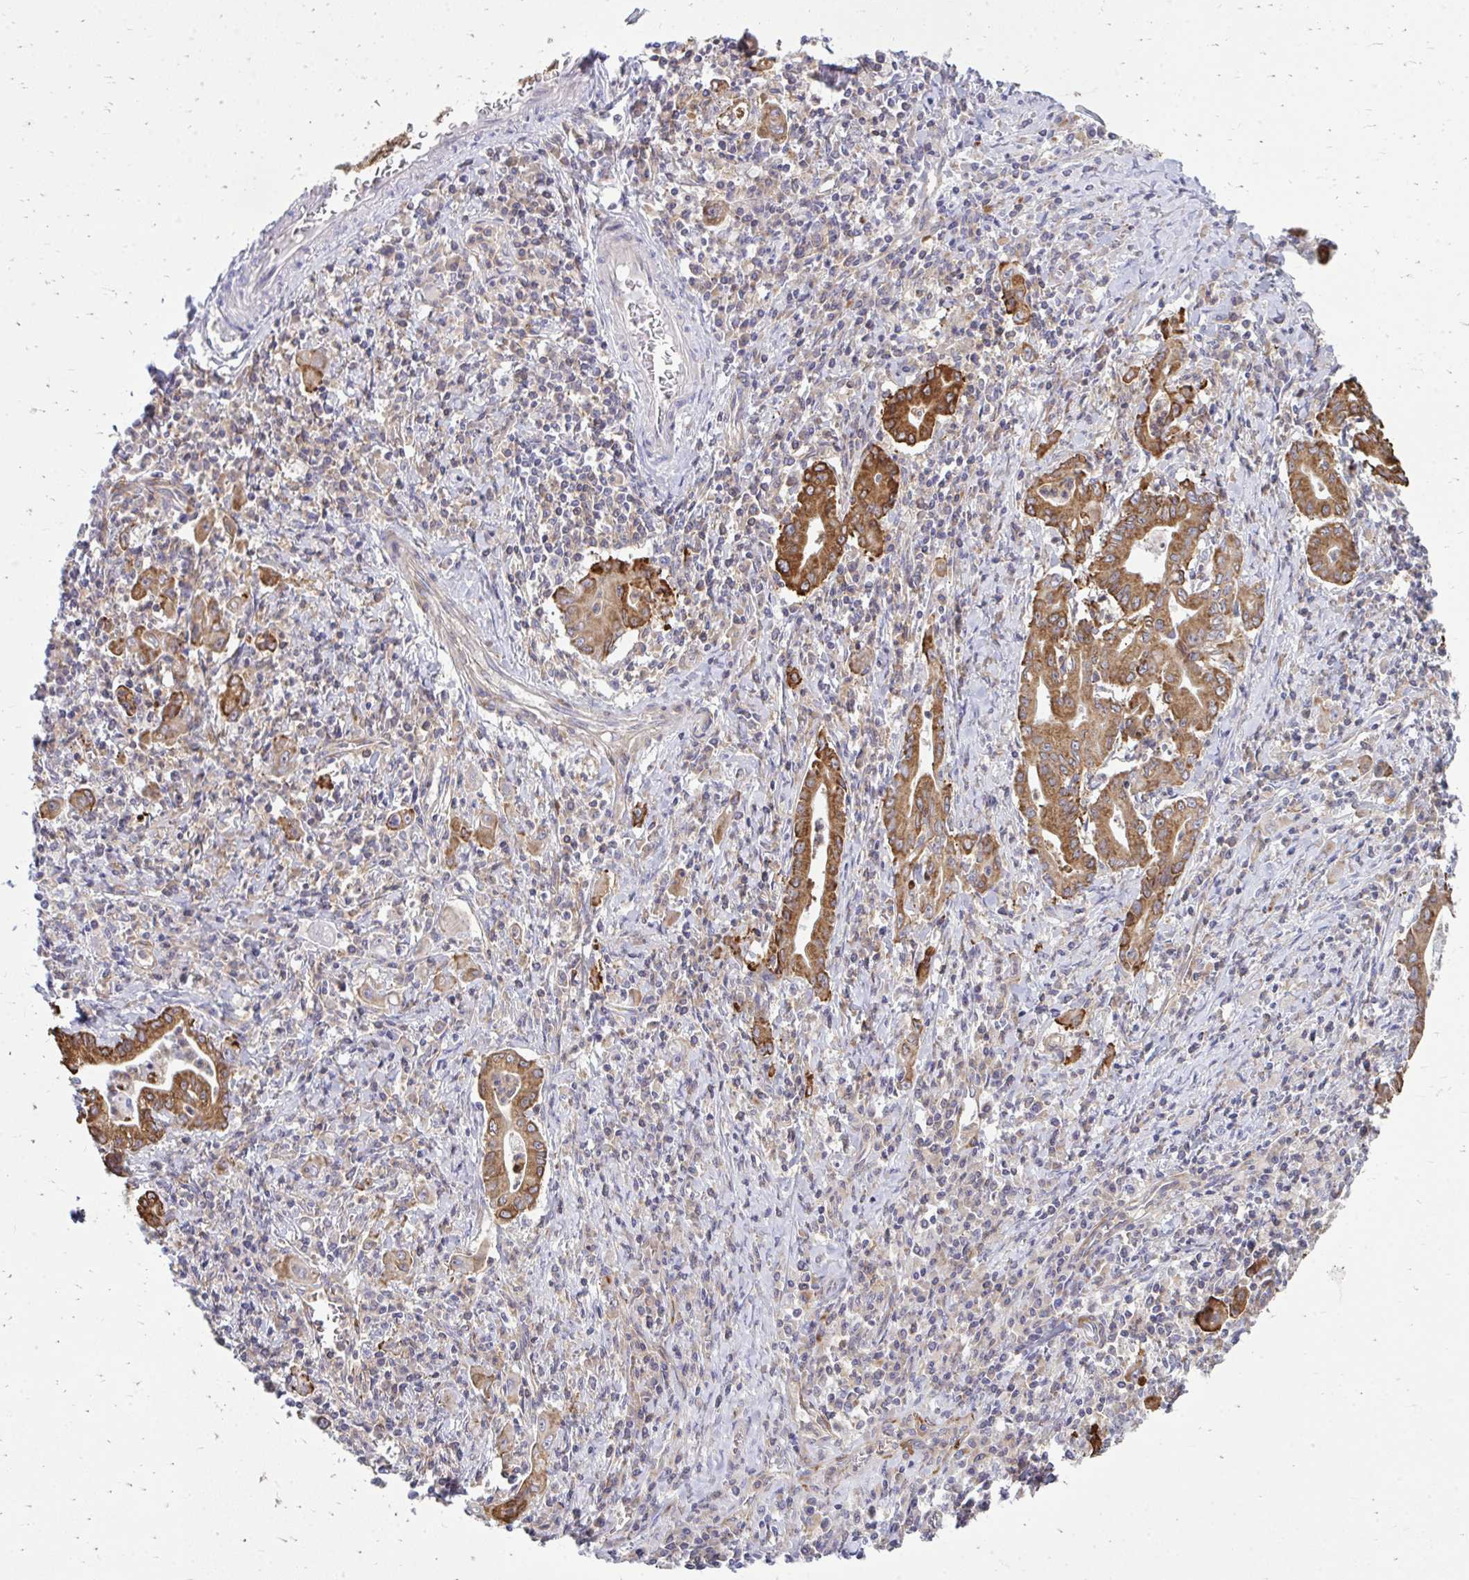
{"staining": {"intensity": "moderate", "quantity": ">75%", "location": "cytoplasmic/membranous"}, "tissue": "stomach cancer", "cell_type": "Tumor cells", "image_type": "cancer", "snomed": [{"axis": "morphology", "description": "Adenocarcinoma, NOS"}, {"axis": "topography", "description": "Stomach, upper"}], "caption": "Stomach cancer (adenocarcinoma) tissue shows moderate cytoplasmic/membranous staining in approximately >75% of tumor cells", "gene": "ASAP1", "patient": {"sex": "female", "age": 79}}